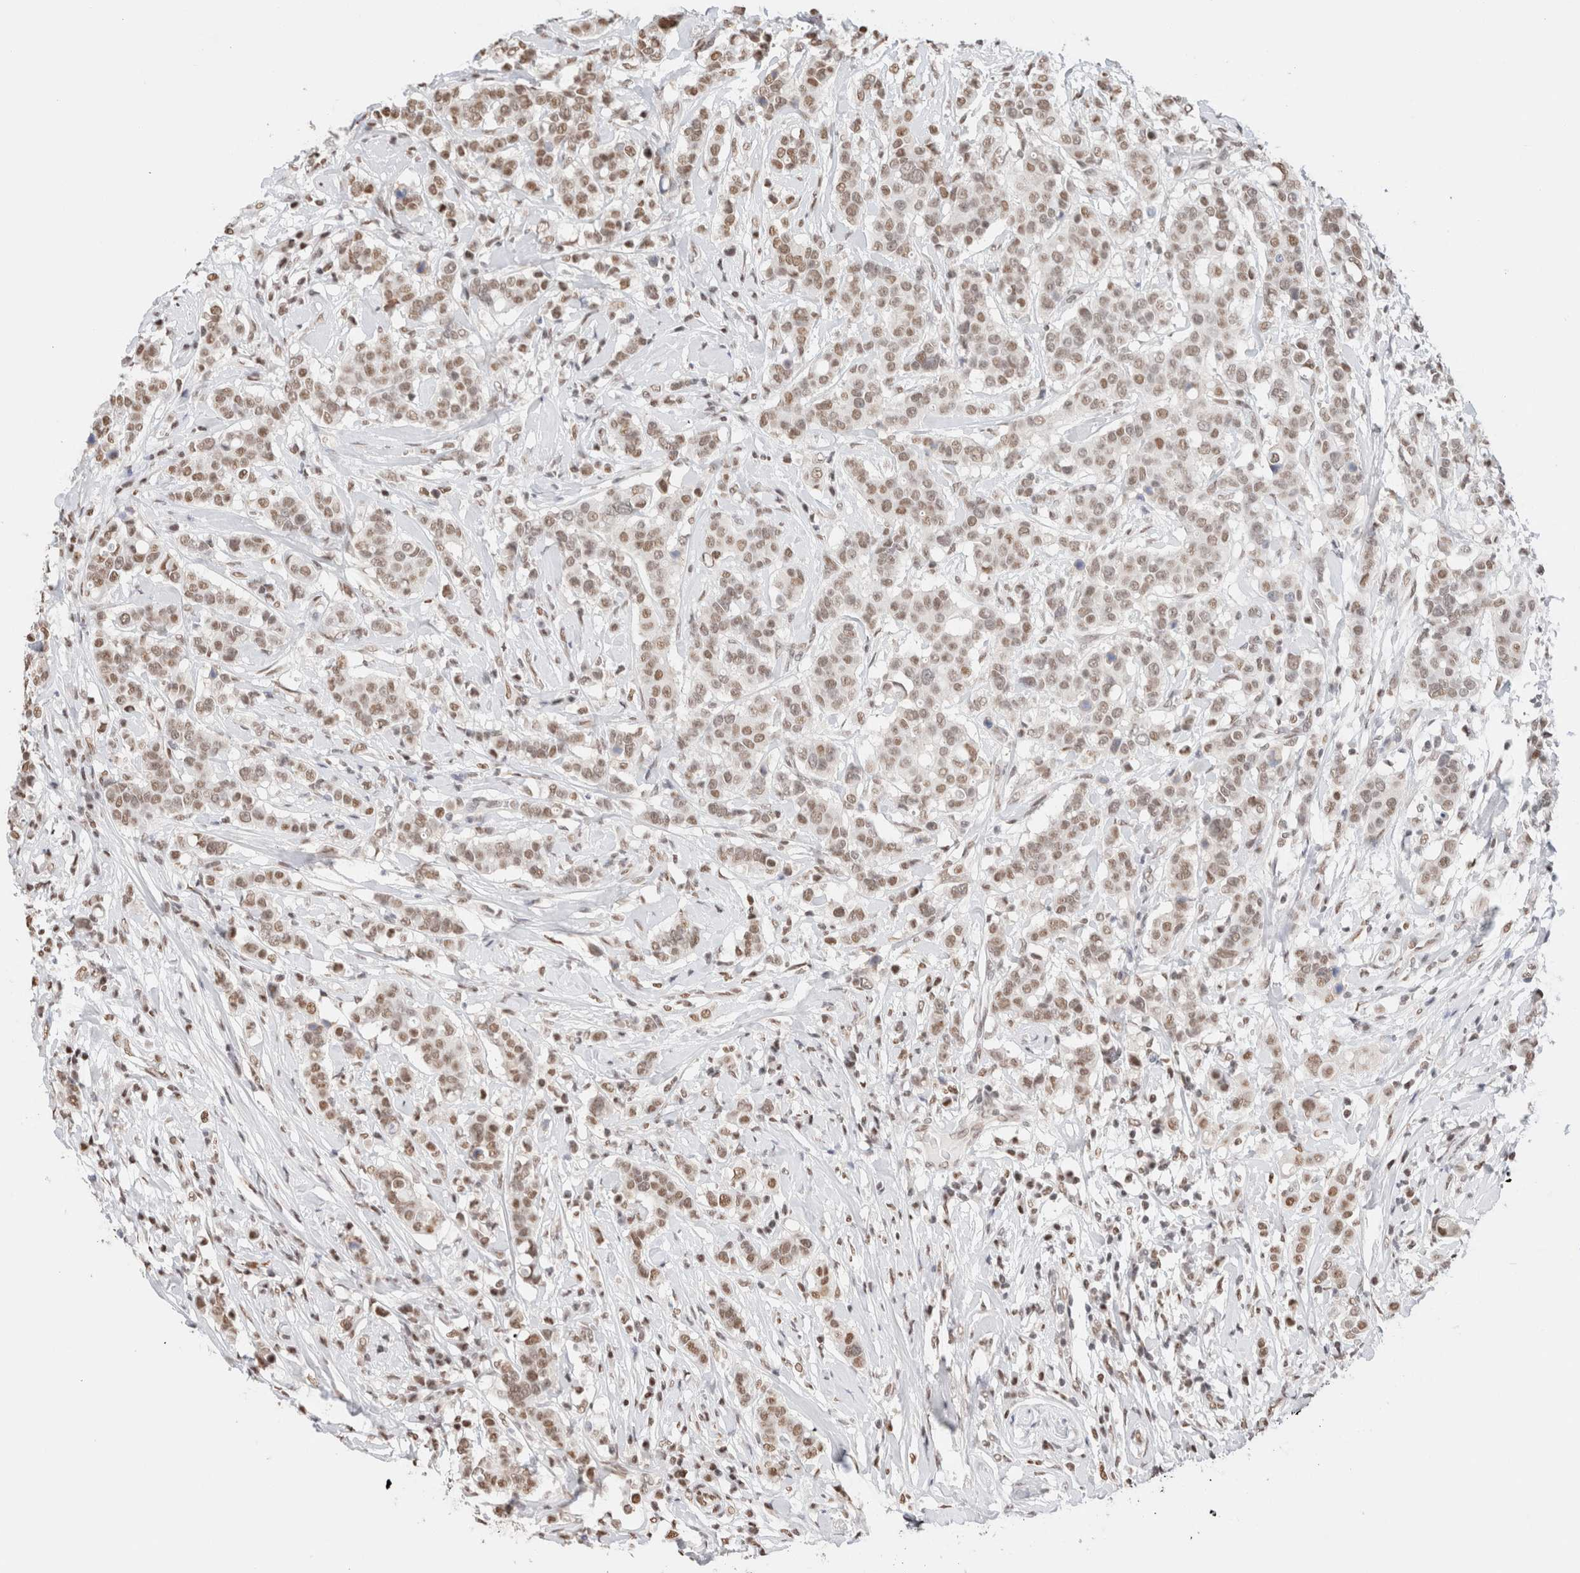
{"staining": {"intensity": "moderate", "quantity": ">75%", "location": "nuclear"}, "tissue": "breast cancer", "cell_type": "Tumor cells", "image_type": "cancer", "snomed": [{"axis": "morphology", "description": "Duct carcinoma"}, {"axis": "topography", "description": "Breast"}], "caption": "A photomicrograph showing moderate nuclear positivity in approximately >75% of tumor cells in infiltrating ductal carcinoma (breast), as visualized by brown immunohistochemical staining.", "gene": "SUPT3H", "patient": {"sex": "female", "age": 27}}